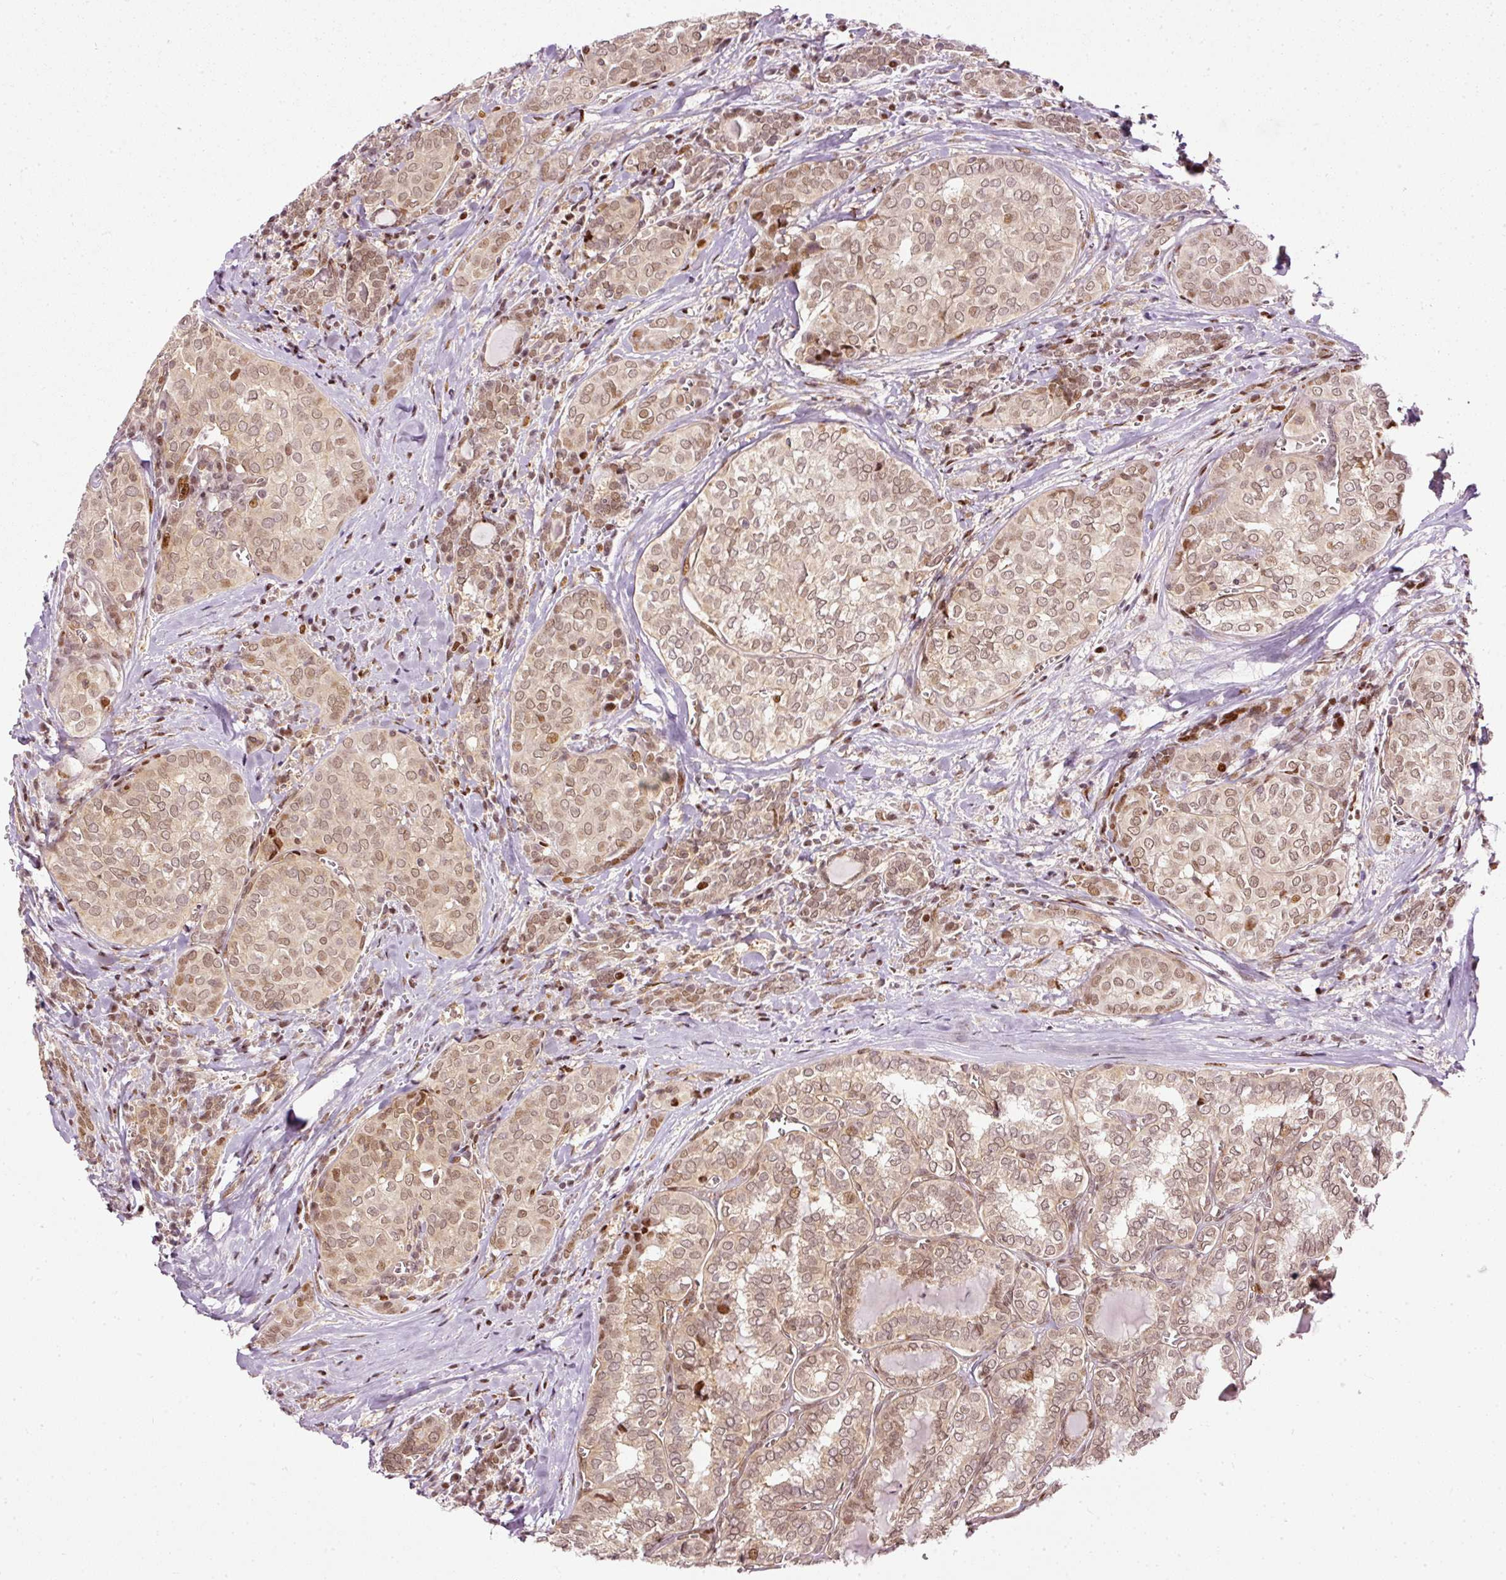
{"staining": {"intensity": "moderate", "quantity": ">75%", "location": "cytoplasmic/membranous,nuclear"}, "tissue": "thyroid cancer", "cell_type": "Tumor cells", "image_type": "cancer", "snomed": [{"axis": "morphology", "description": "Papillary adenocarcinoma, NOS"}, {"axis": "topography", "description": "Thyroid gland"}], "caption": "Moderate cytoplasmic/membranous and nuclear expression is present in approximately >75% of tumor cells in thyroid cancer. The protein is shown in brown color, while the nuclei are stained blue.", "gene": "ZNF778", "patient": {"sex": "female", "age": 30}}